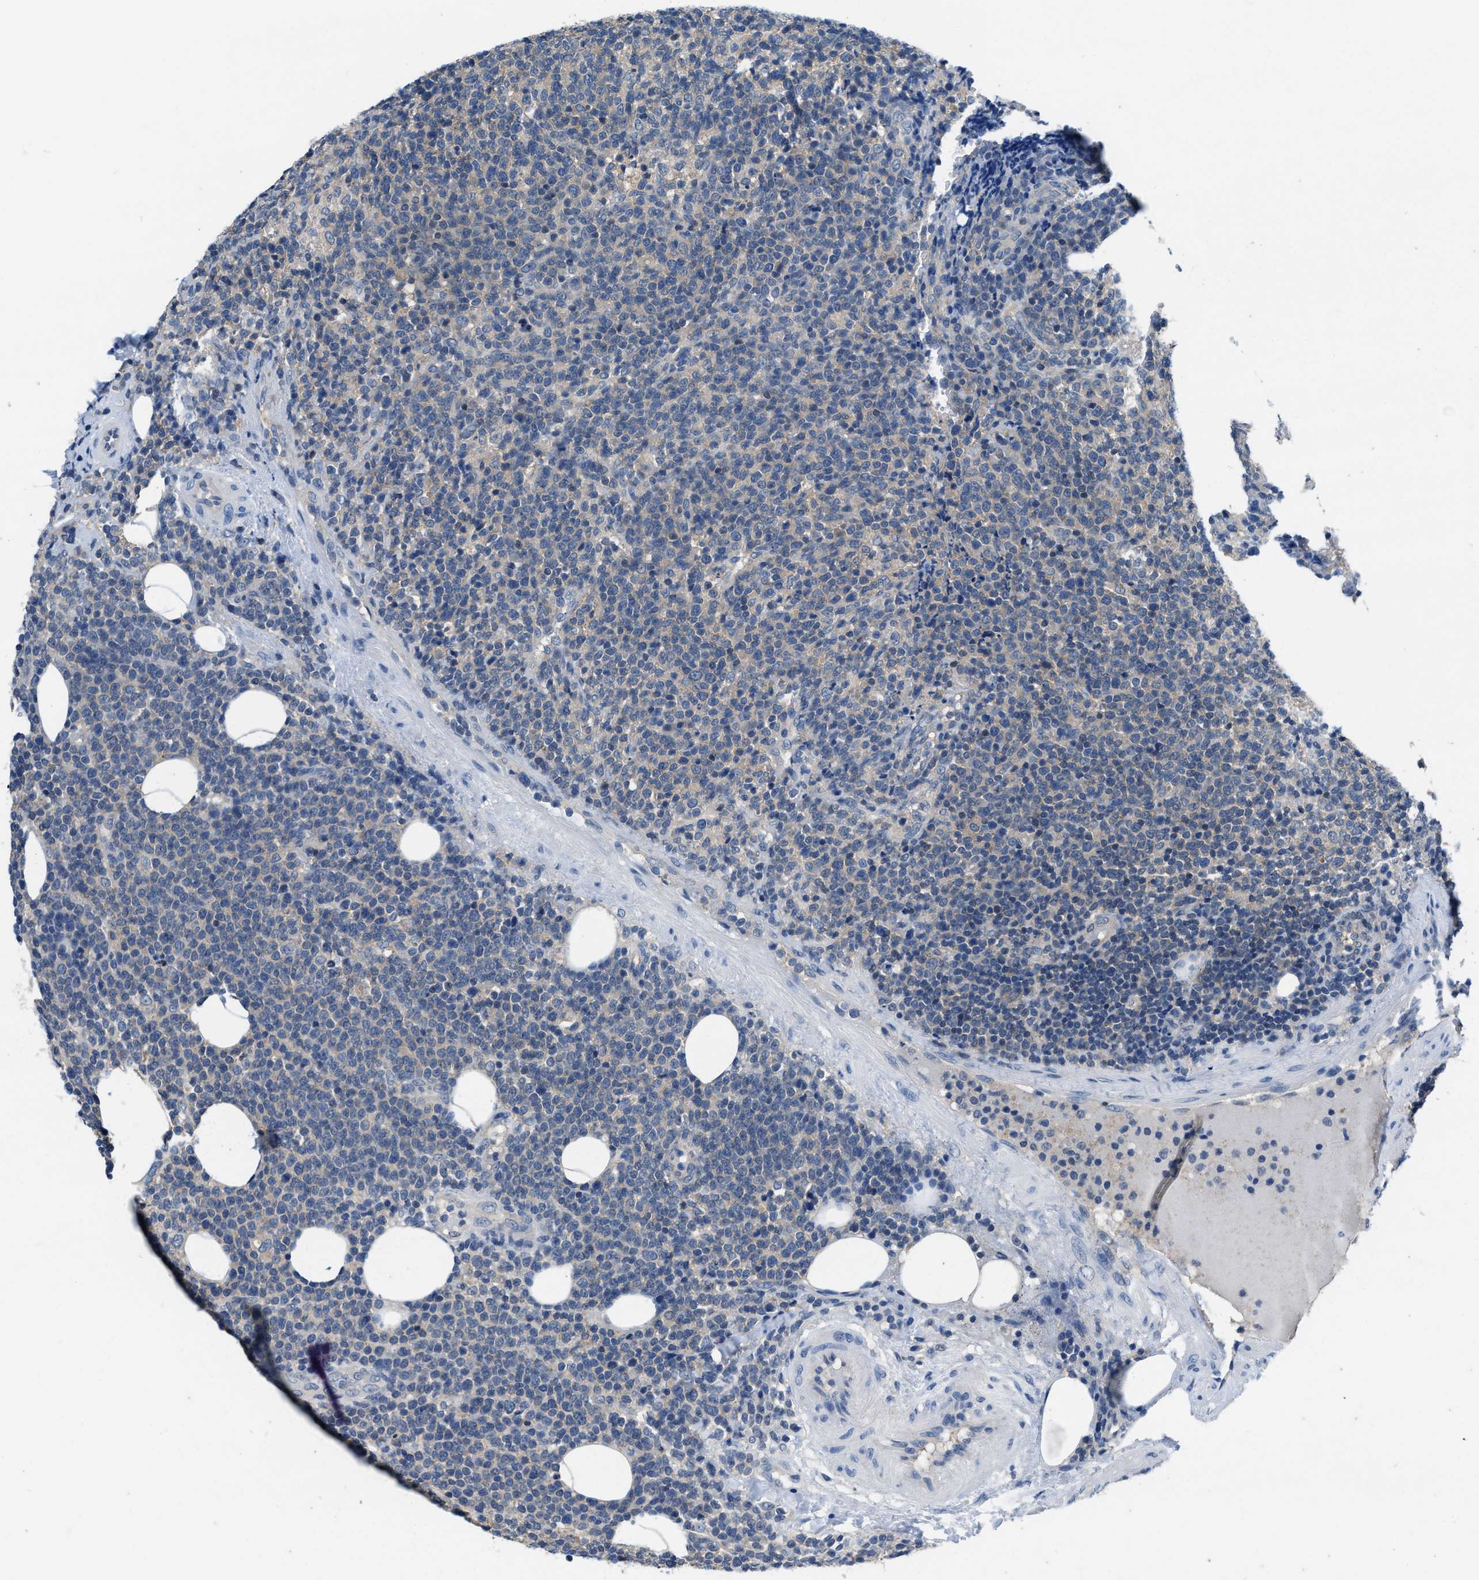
{"staining": {"intensity": "negative", "quantity": "none", "location": "none"}, "tissue": "lymphoma", "cell_type": "Tumor cells", "image_type": "cancer", "snomed": [{"axis": "morphology", "description": "Malignant lymphoma, non-Hodgkin's type, High grade"}, {"axis": "topography", "description": "Lymph node"}], "caption": "Protein analysis of lymphoma reveals no significant expression in tumor cells.", "gene": "NUDT5", "patient": {"sex": "male", "age": 61}}